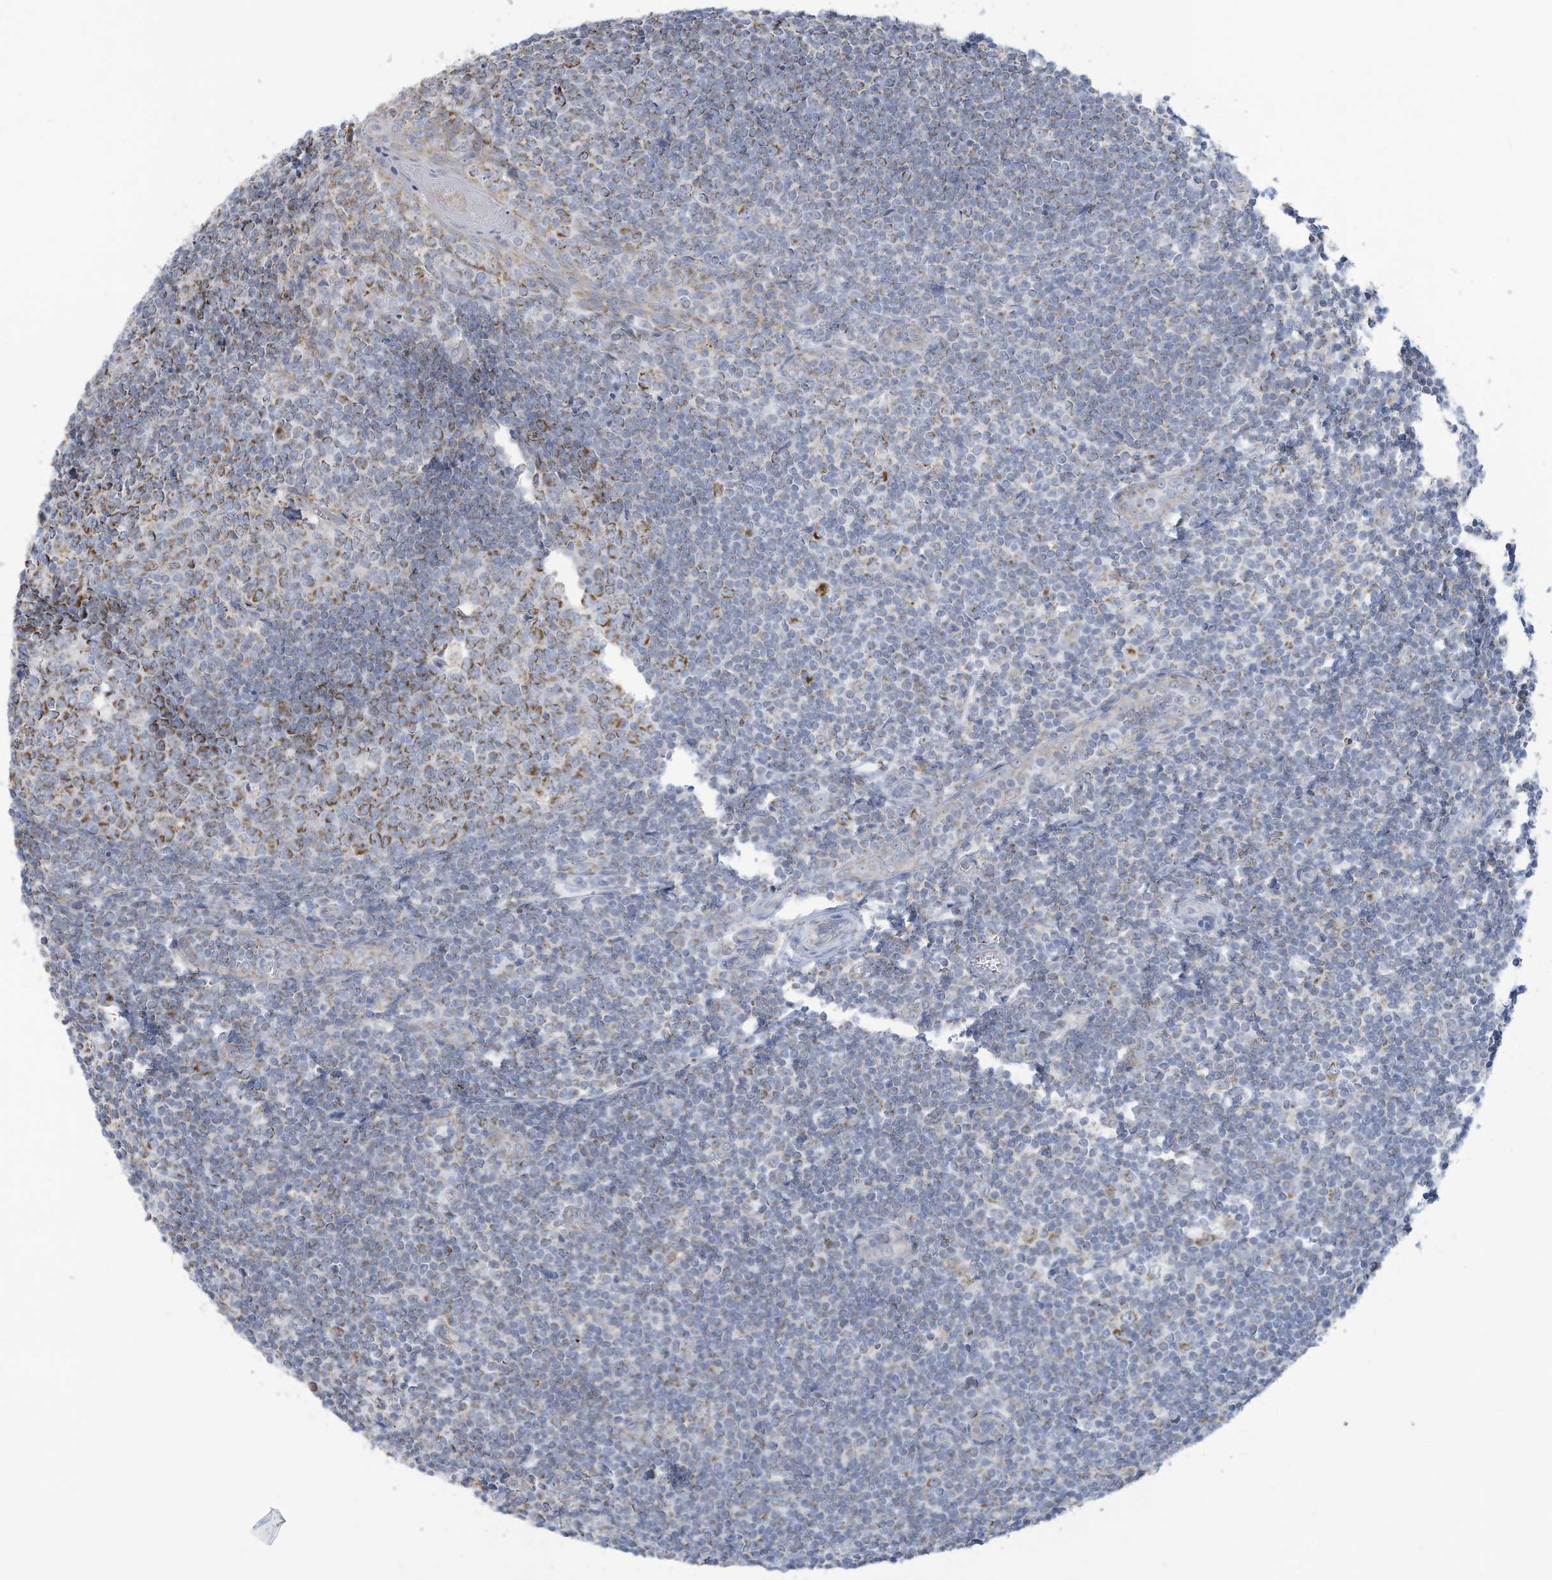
{"staining": {"intensity": "moderate", "quantity": ">75%", "location": "cytoplasmic/membranous"}, "tissue": "tonsil", "cell_type": "Germinal center cells", "image_type": "normal", "snomed": [{"axis": "morphology", "description": "Normal tissue, NOS"}, {"axis": "topography", "description": "Tonsil"}], "caption": "This micrograph exhibits immunohistochemistry (IHC) staining of normal tonsil, with medium moderate cytoplasmic/membranous expression in about >75% of germinal center cells.", "gene": "NLN", "patient": {"sex": "male", "age": 27}}